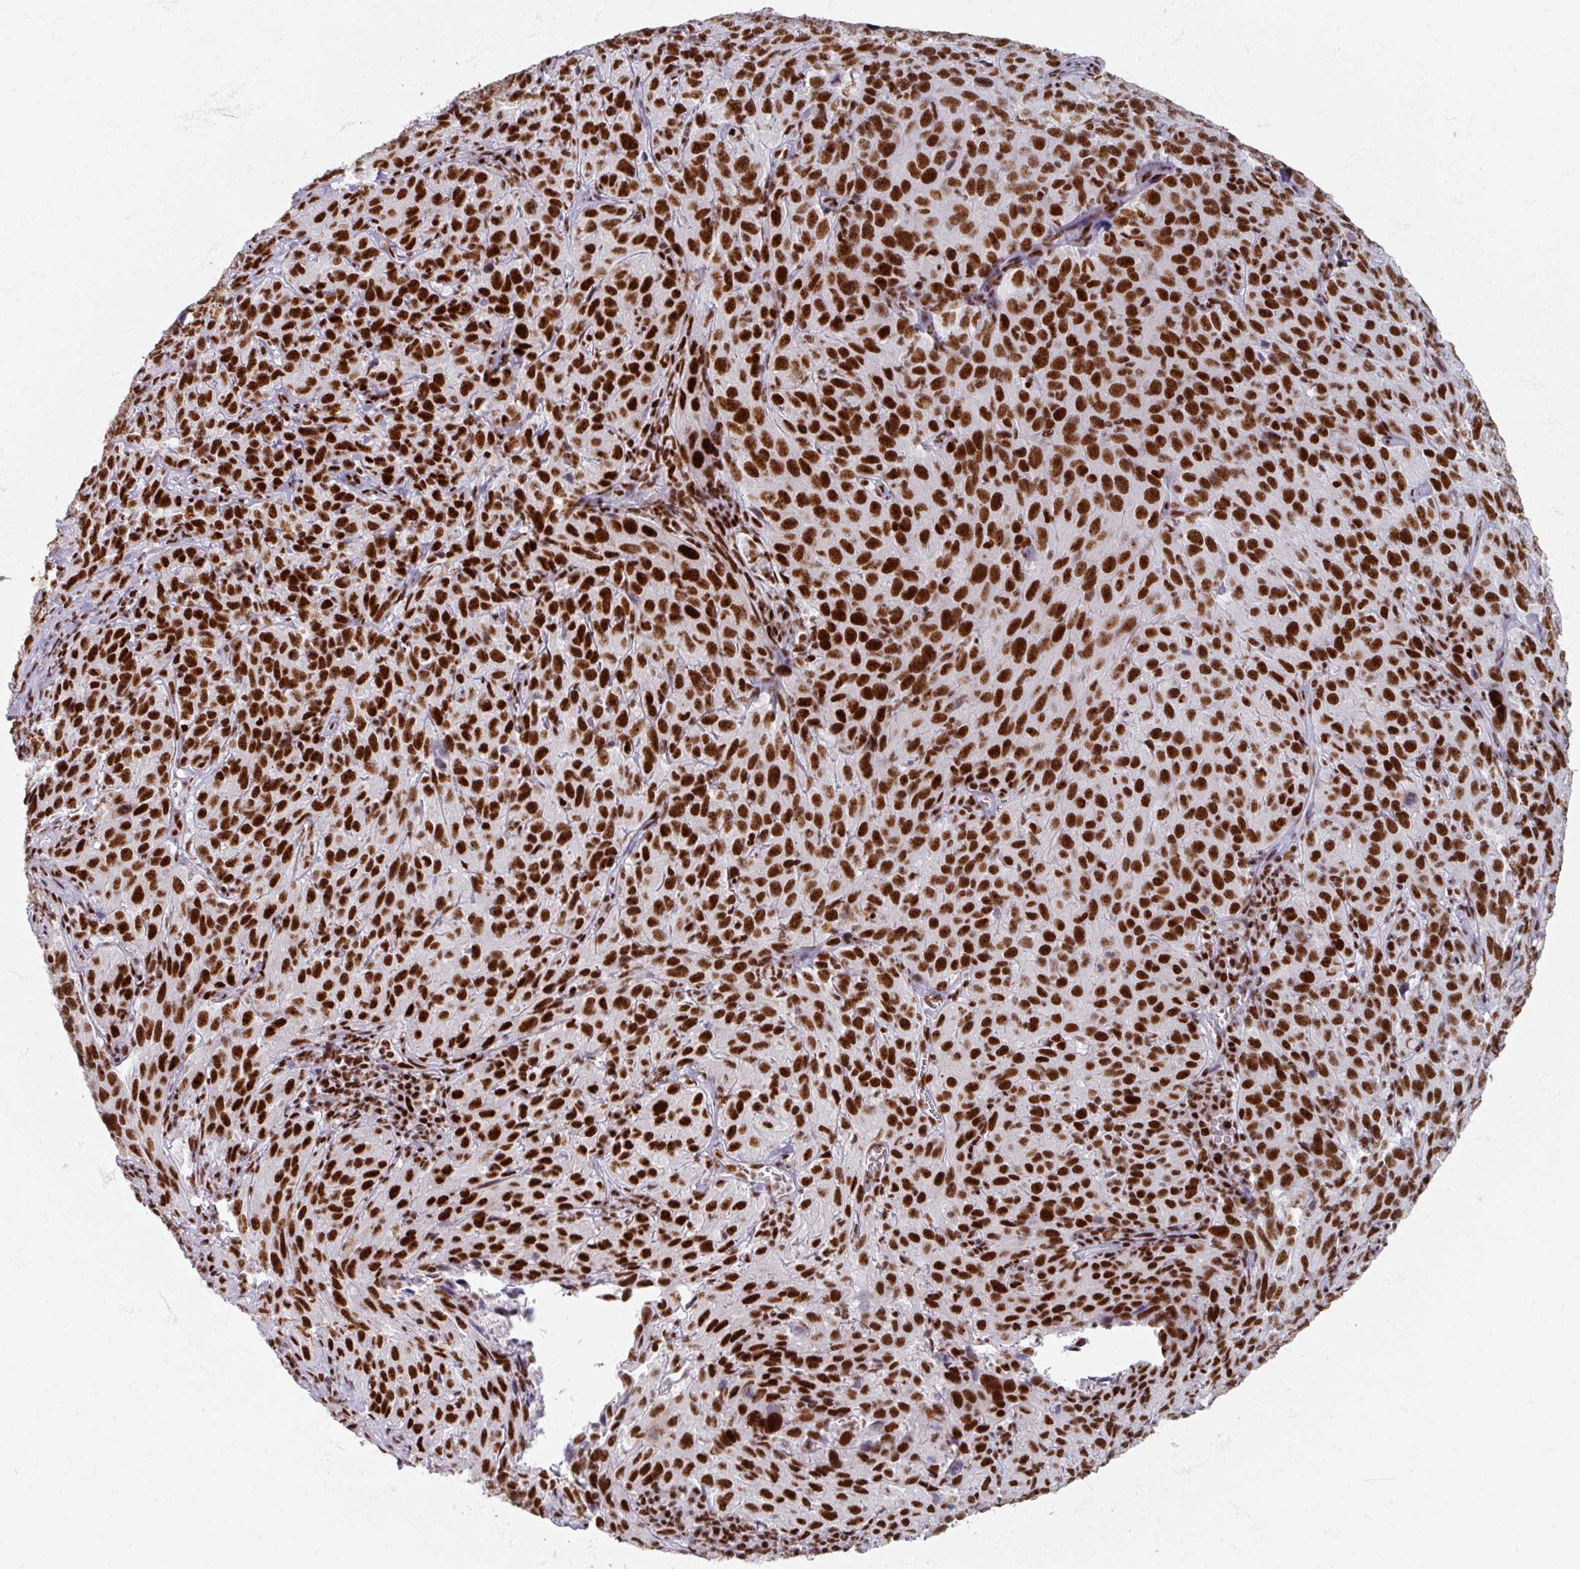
{"staining": {"intensity": "strong", "quantity": ">75%", "location": "nuclear"}, "tissue": "cervical cancer", "cell_type": "Tumor cells", "image_type": "cancer", "snomed": [{"axis": "morphology", "description": "Squamous cell carcinoma, NOS"}, {"axis": "topography", "description": "Cervix"}], "caption": "This photomicrograph displays cervical squamous cell carcinoma stained with IHC to label a protein in brown. The nuclear of tumor cells show strong positivity for the protein. Nuclei are counter-stained blue.", "gene": "ADAR", "patient": {"sex": "female", "age": 51}}